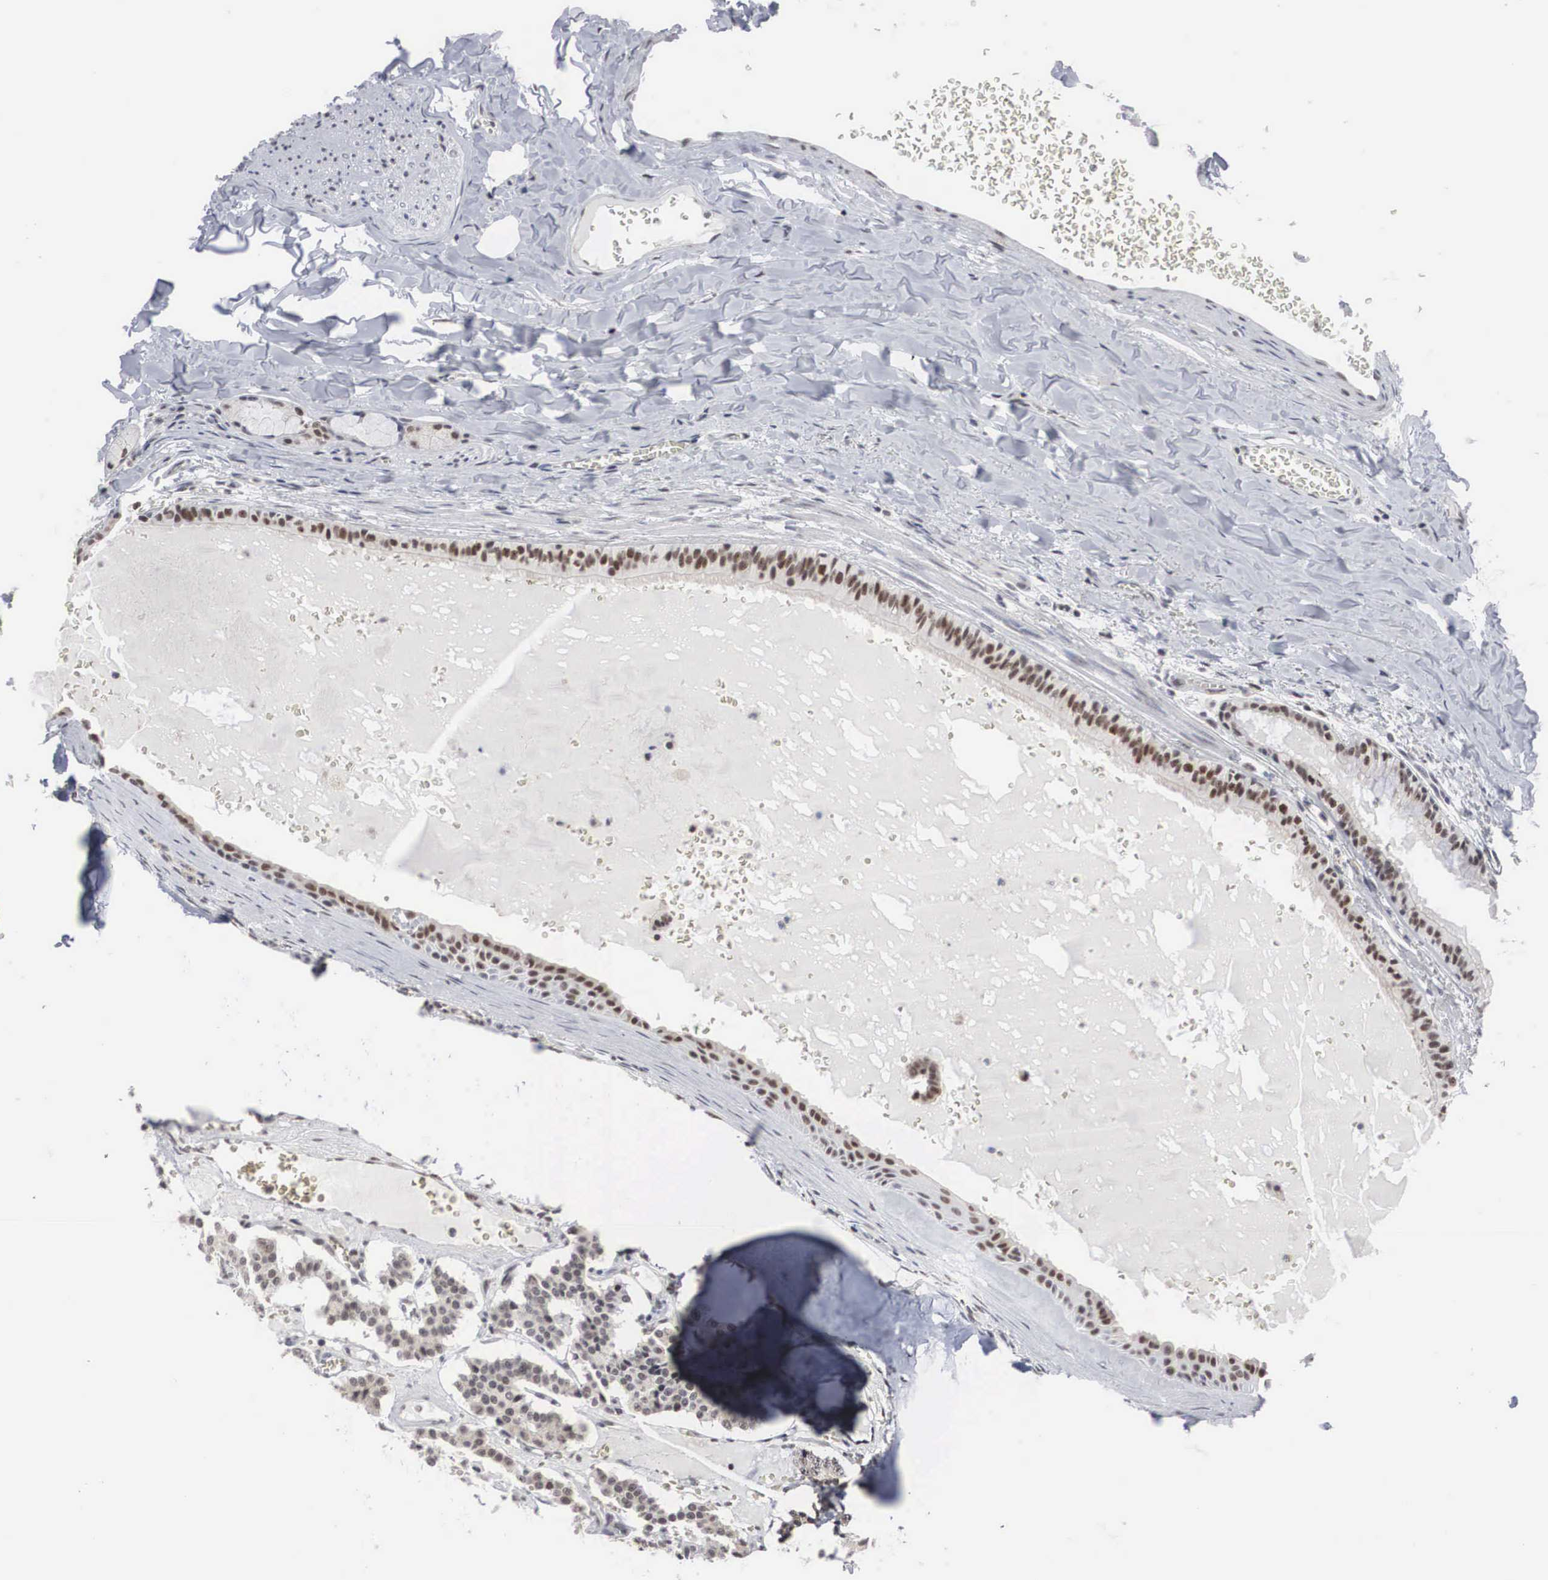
{"staining": {"intensity": "weak", "quantity": "25%-75%", "location": "nuclear"}, "tissue": "carcinoid", "cell_type": "Tumor cells", "image_type": "cancer", "snomed": [{"axis": "morphology", "description": "Carcinoid, malignant, NOS"}, {"axis": "topography", "description": "Bronchus"}], "caption": "A brown stain labels weak nuclear expression of a protein in human carcinoid (malignant) tumor cells.", "gene": "AUTS2", "patient": {"sex": "male", "age": 55}}